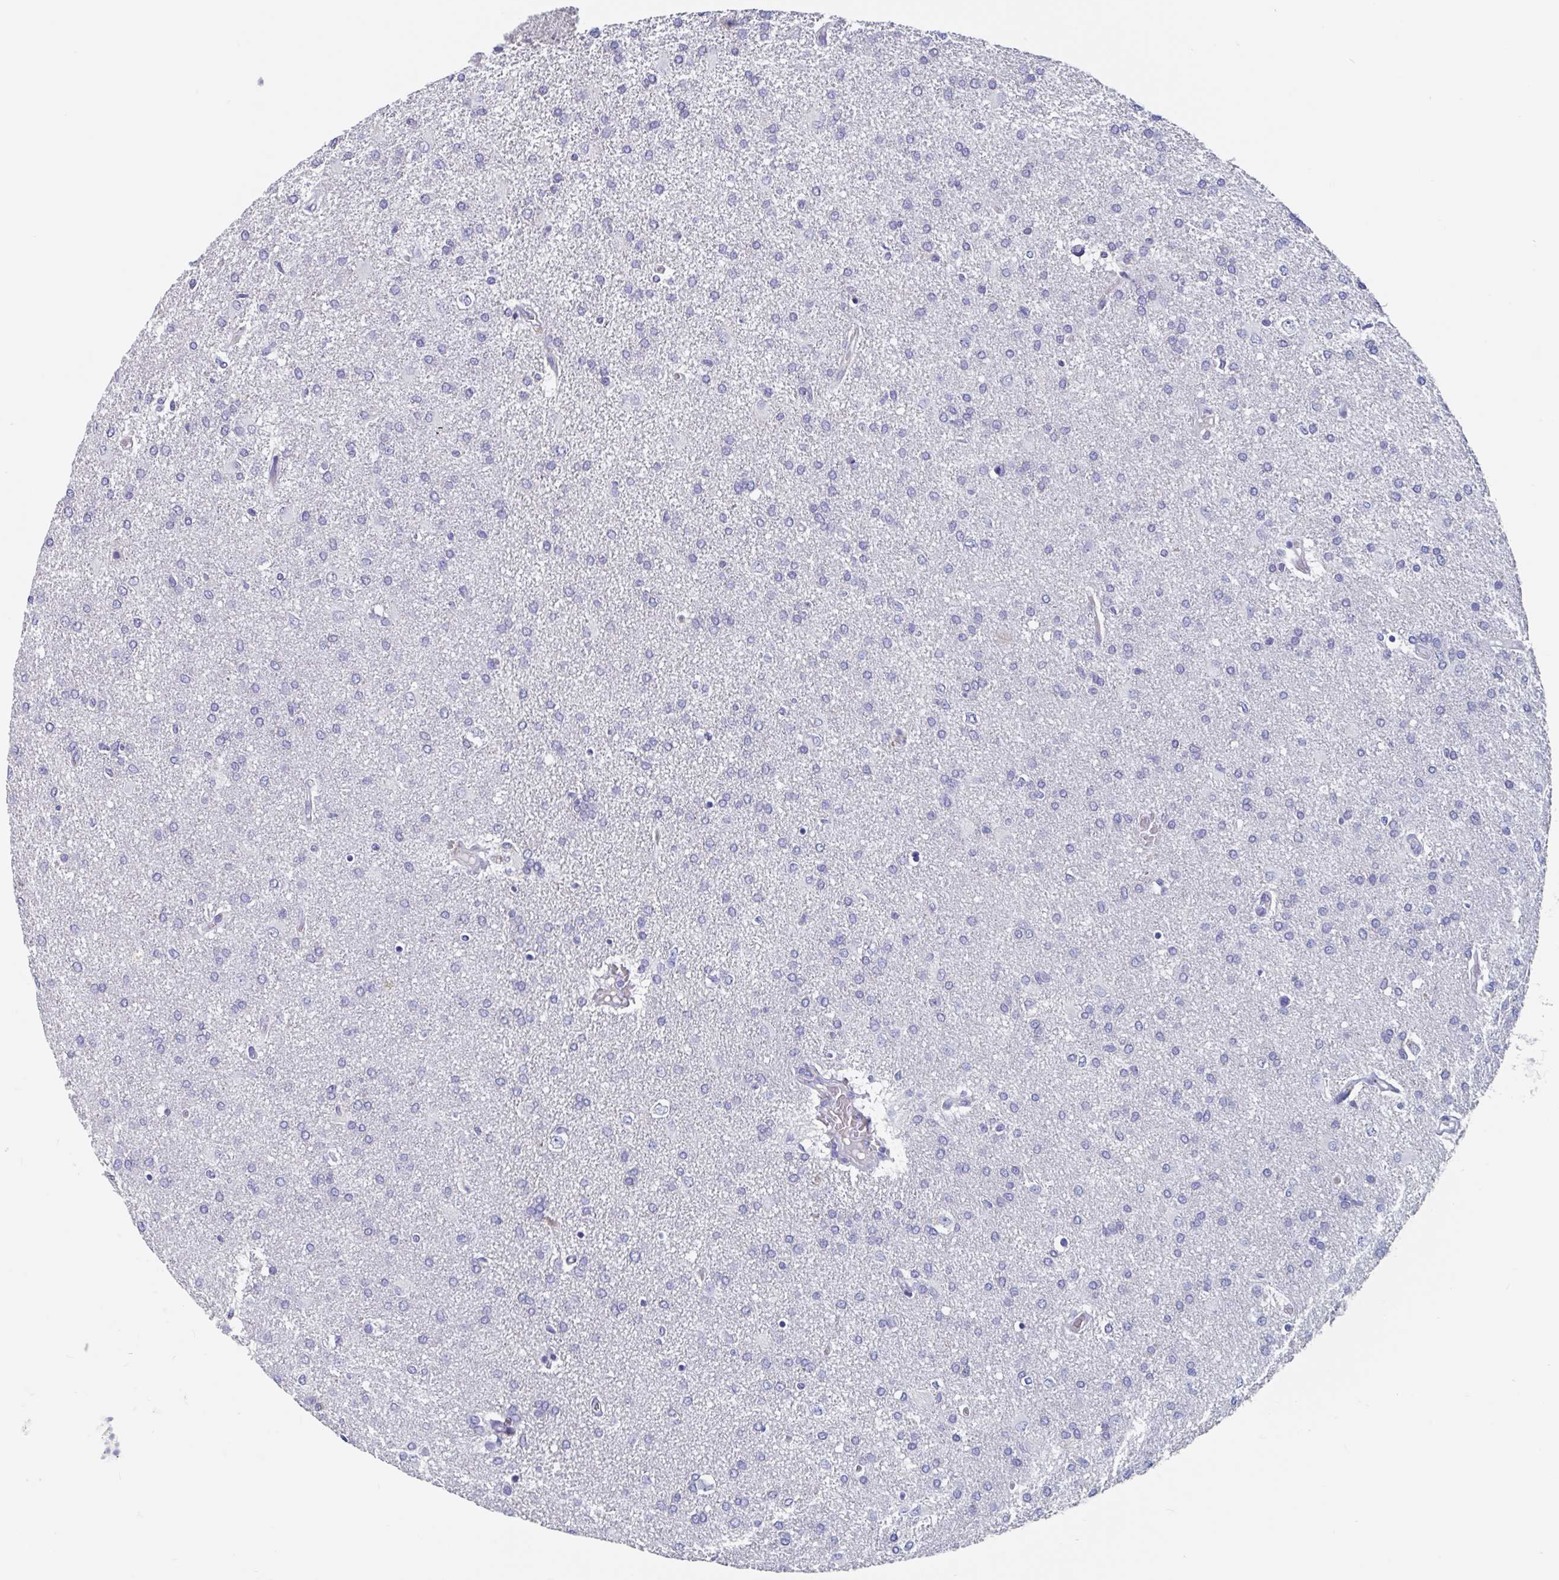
{"staining": {"intensity": "negative", "quantity": "none", "location": "none"}, "tissue": "glioma", "cell_type": "Tumor cells", "image_type": "cancer", "snomed": [{"axis": "morphology", "description": "Glioma, malignant, High grade"}, {"axis": "topography", "description": "Brain"}], "caption": "A micrograph of human malignant glioma (high-grade) is negative for staining in tumor cells. (DAB (3,3'-diaminobenzidine) immunohistochemistry (IHC) visualized using brightfield microscopy, high magnification).", "gene": "ABHD16A", "patient": {"sex": "male", "age": 68}}